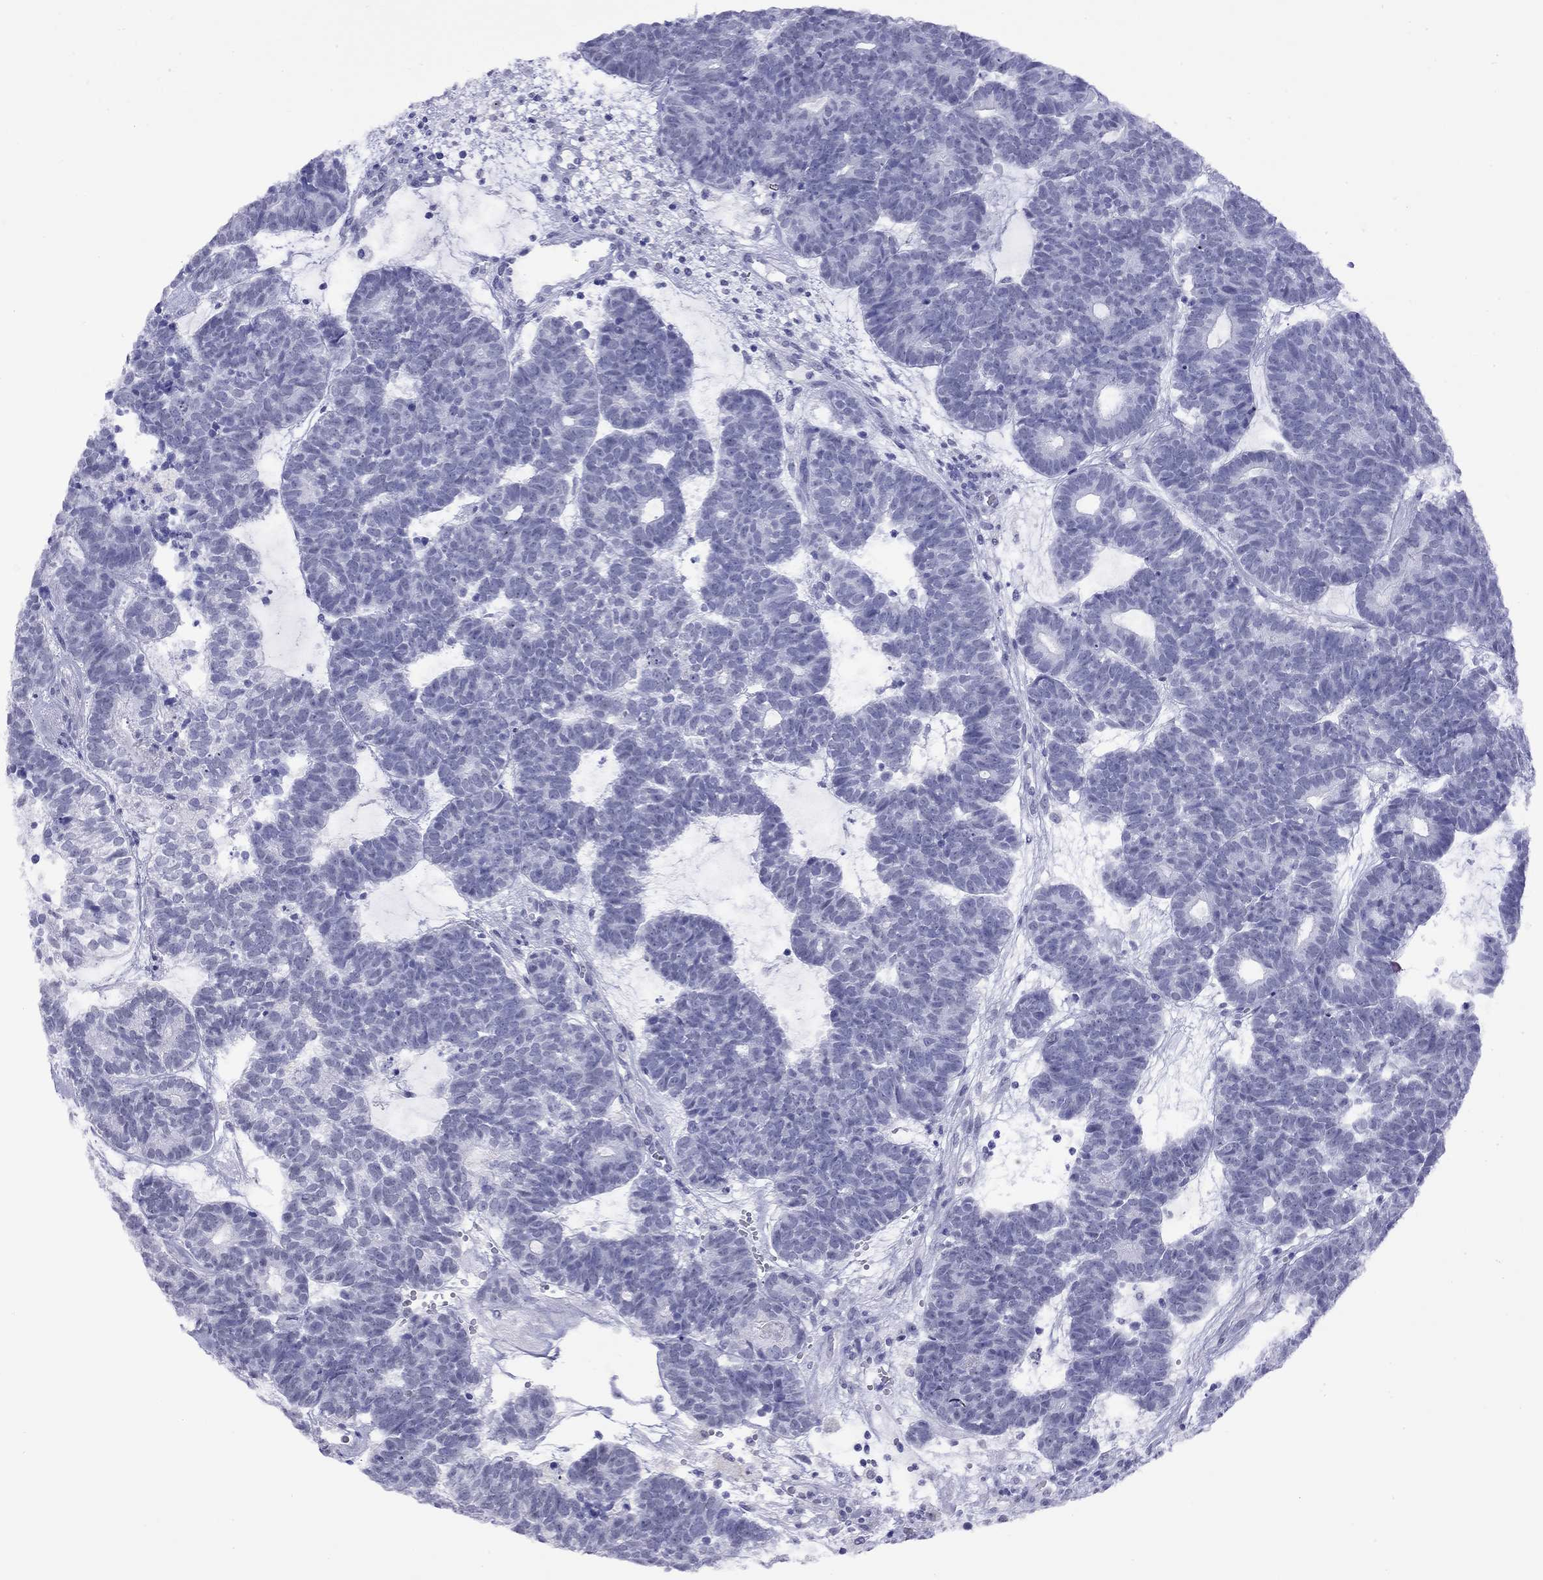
{"staining": {"intensity": "negative", "quantity": "none", "location": "none"}, "tissue": "head and neck cancer", "cell_type": "Tumor cells", "image_type": "cancer", "snomed": [{"axis": "morphology", "description": "Adenocarcinoma, NOS"}, {"axis": "topography", "description": "Head-Neck"}], "caption": "Protein analysis of head and neck cancer demonstrates no significant staining in tumor cells.", "gene": "SLC30A8", "patient": {"sex": "female", "age": 81}}